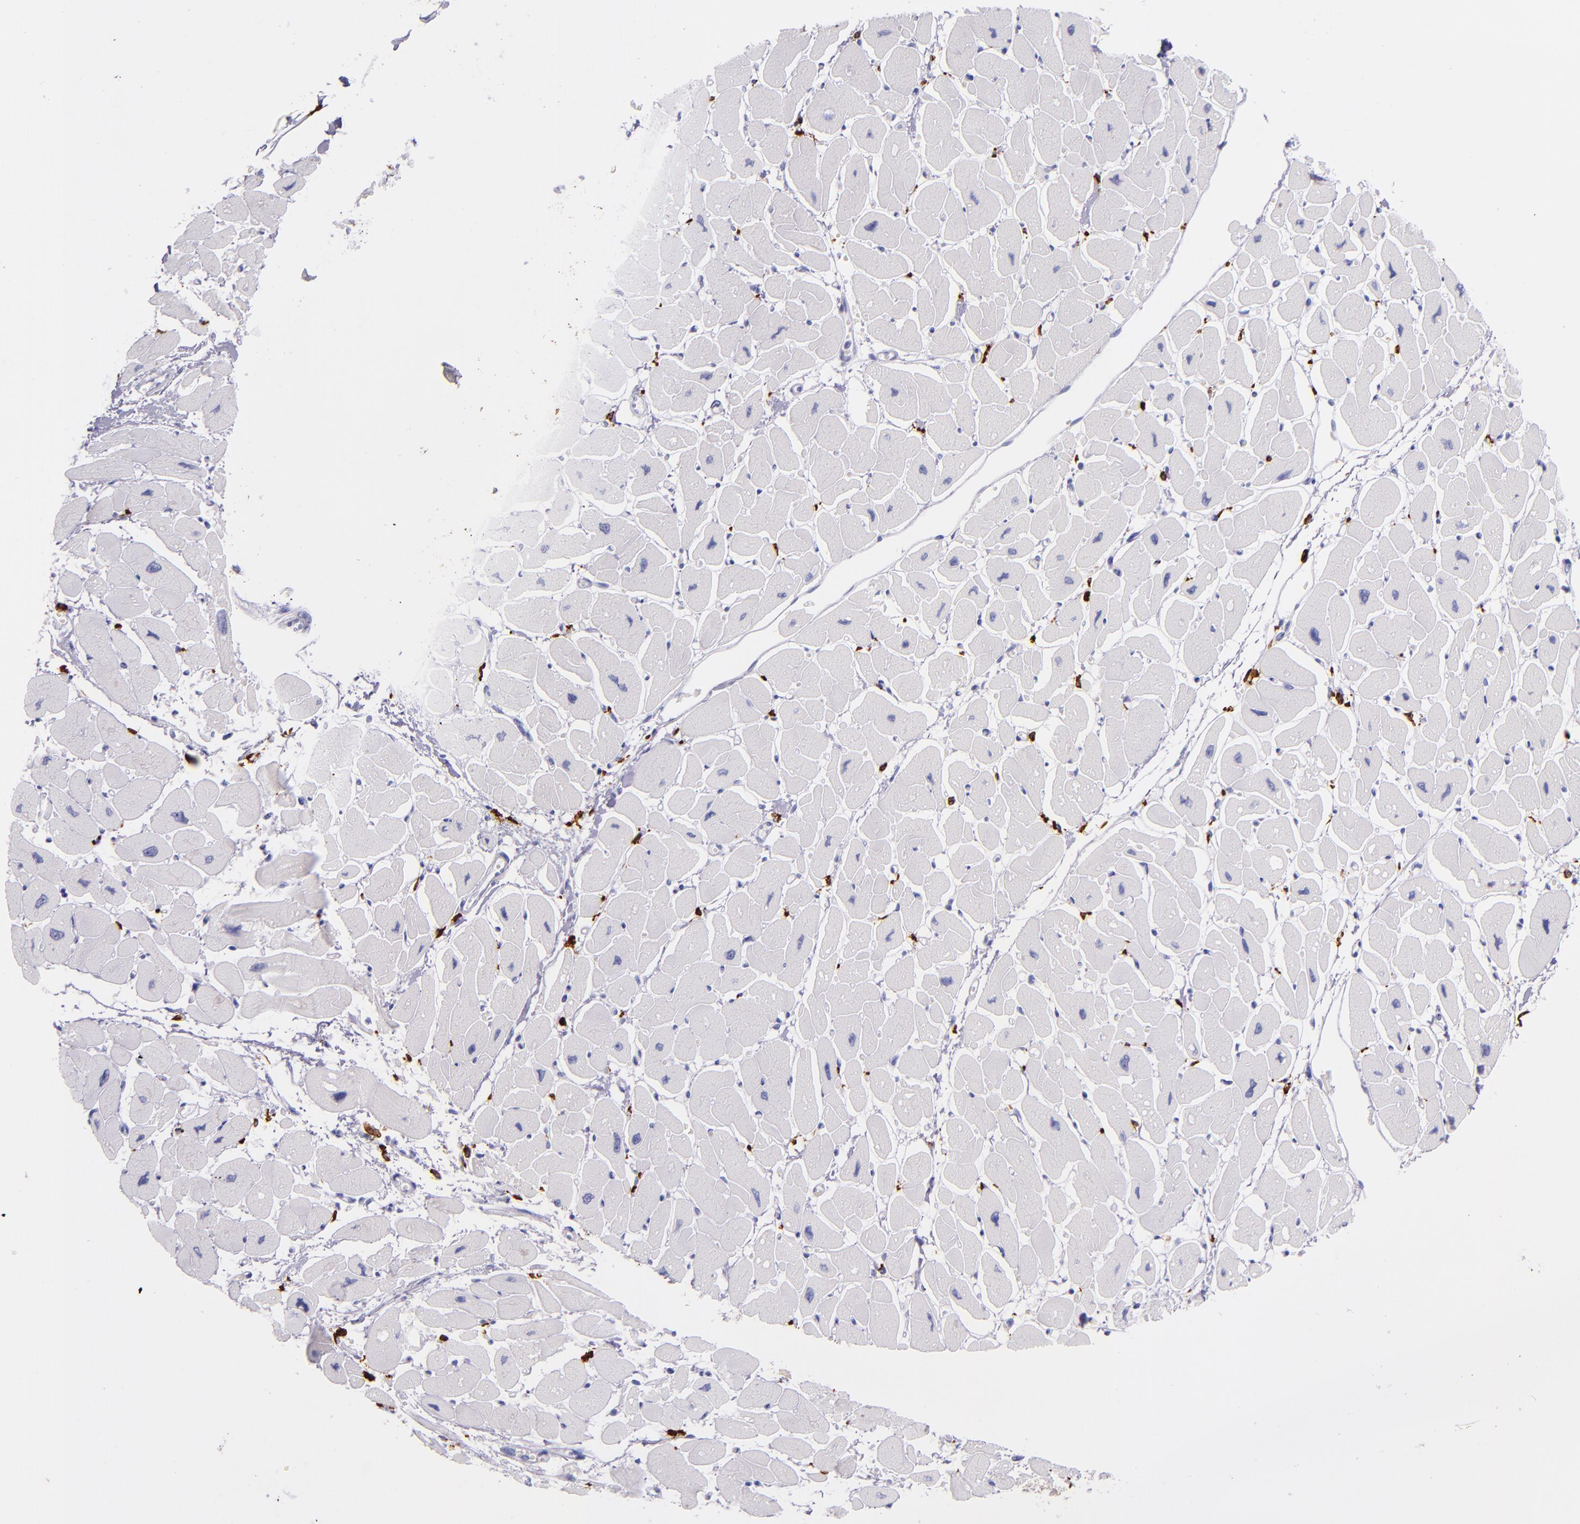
{"staining": {"intensity": "negative", "quantity": "none", "location": "none"}, "tissue": "heart muscle", "cell_type": "Cardiomyocytes", "image_type": "normal", "snomed": [{"axis": "morphology", "description": "Normal tissue, NOS"}, {"axis": "topography", "description": "Heart"}], "caption": "This is a image of IHC staining of benign heart muscle, which shows no staining in cardiomyocytes.", "gene": "CD163", "patient": {"sex": "female", "age": 54}}